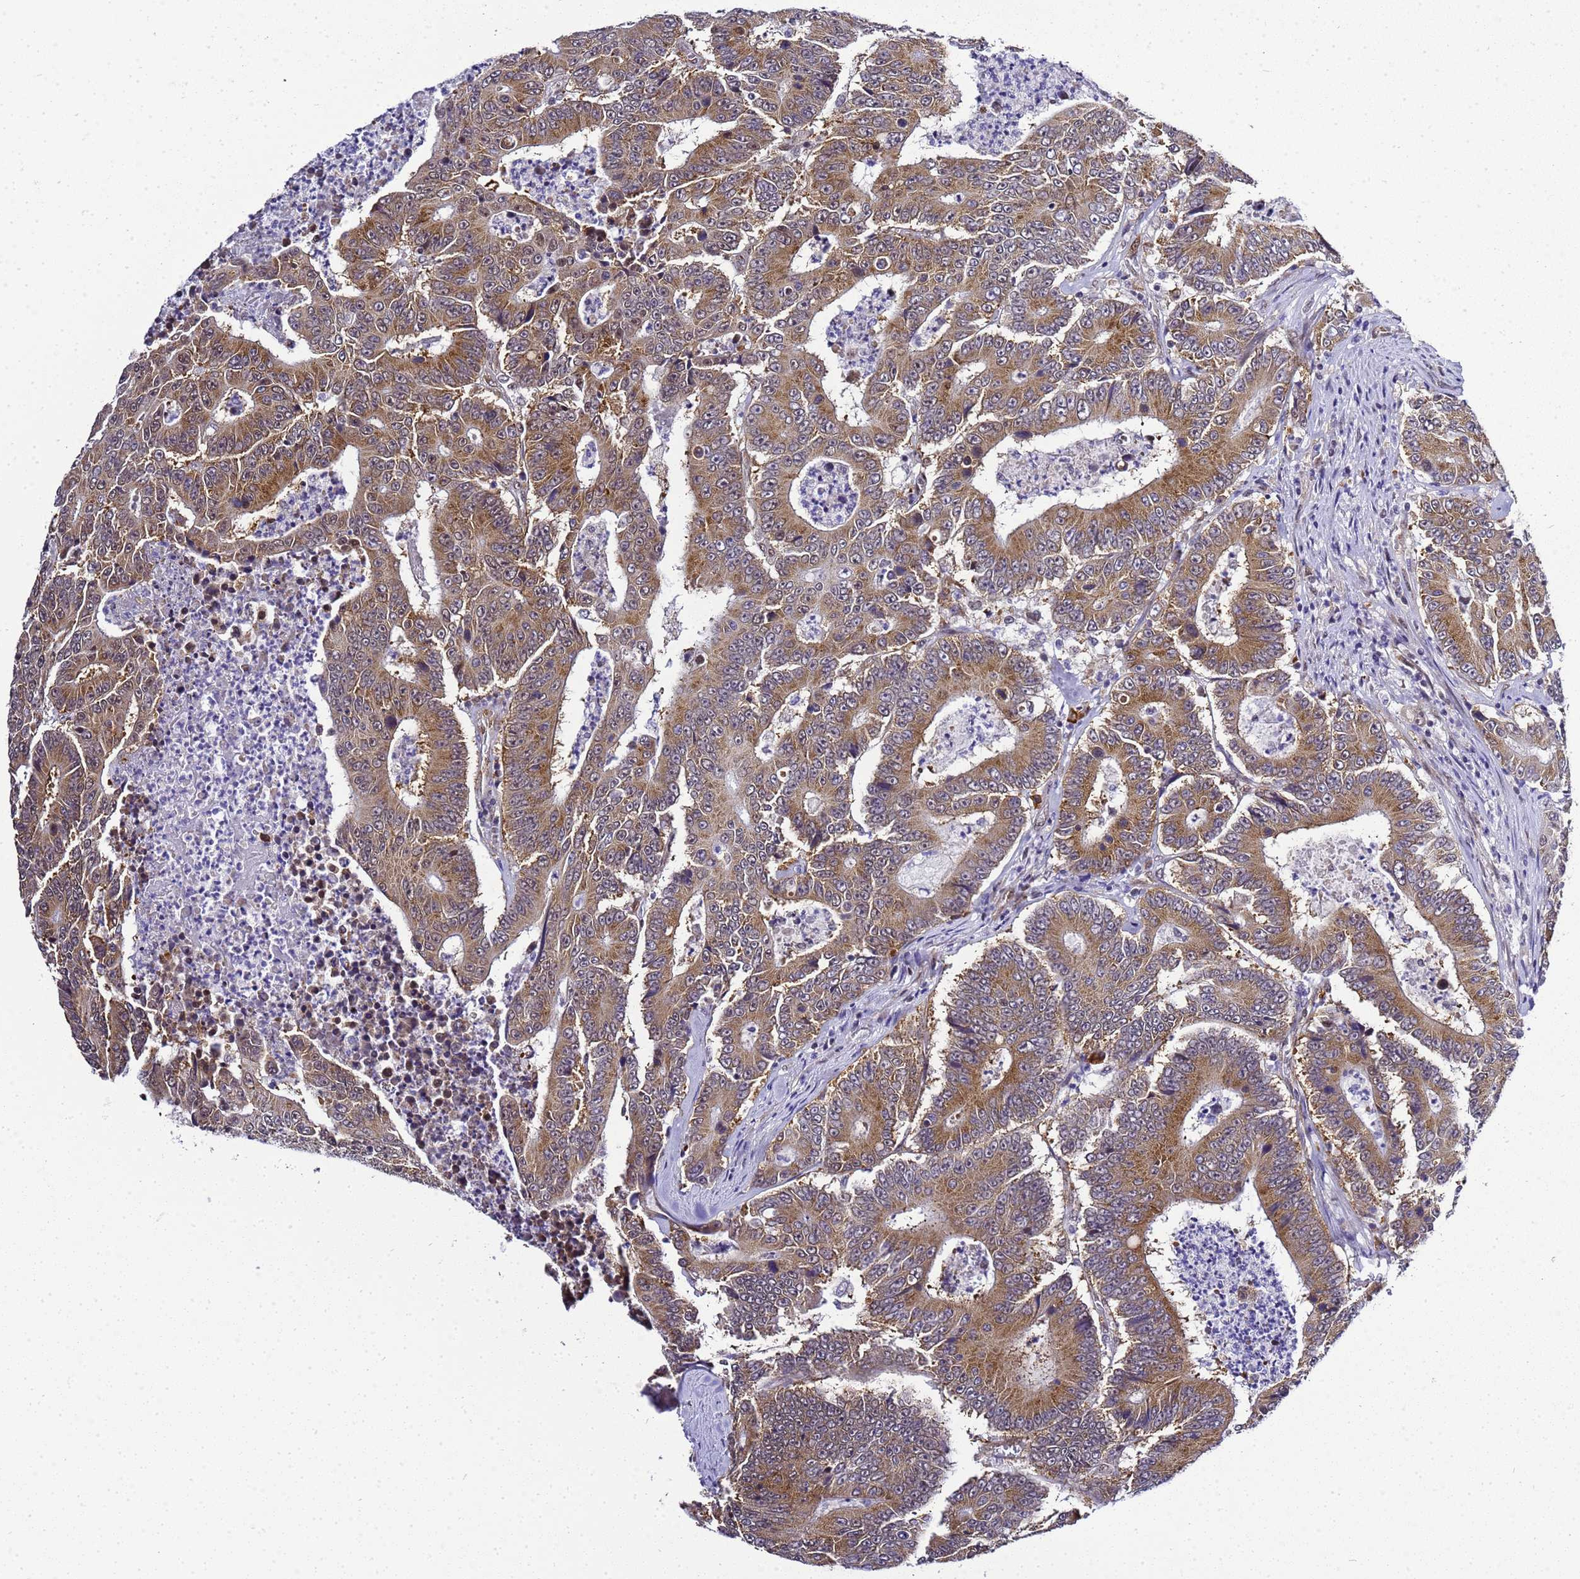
{"staining": {"intensity": "moderate", "quantity": ">75%", "location": "cytoplasmic/membranous"}, "tissue": "colorectal cancer", "cell_type": "Tumor cells", "image_type": "cancer", "snomed": [{"axis": "morphology", "description": "Adenocarcinoma, NOS"}, {"axis": "topography", "description": "Colon"}], "caption": "The photomicrograph demonstrates a brown stain indicating the presence of a protein in the cytoplasmic/membranous of tumor cells in adenocarcinoma (colorectal). The protein of interest is shown in brown color, while the nuclei are stained blue.", "gene": "SMN1", "patient": {"sex": "male", "age": 83}}